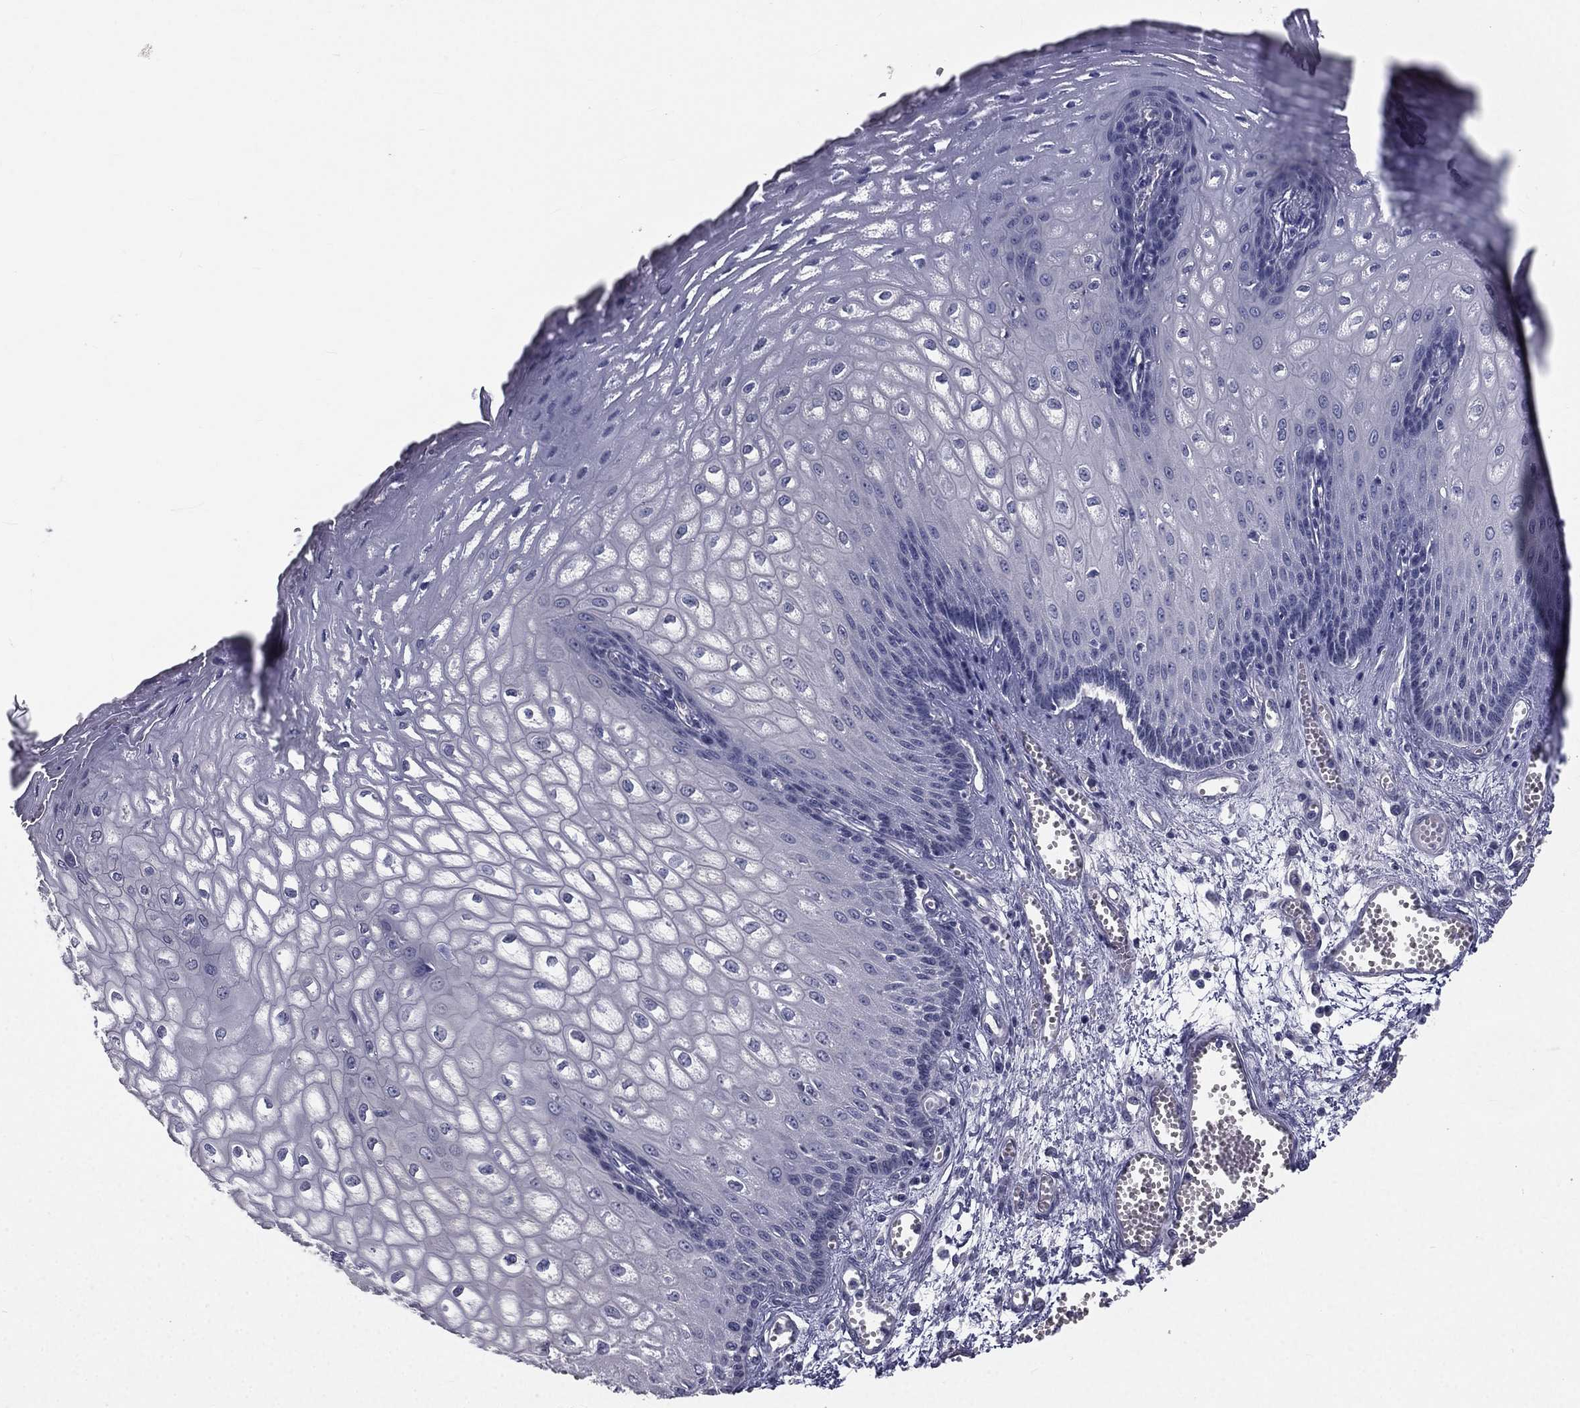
{"staining": {"intensity": "negative", "quantity": "none", "location": "none"}, "tissue": "esophagus", "cell_type": "Squamous epithelial cells", "image_type": "normal", "snomed": [{"axis": "morphology", "description": "Normal tissue, NOS"}, {"axis": "topography", "description": "Esophagus"}], "caption": "DAB immunohistochemical staining of benign esophagus shows no significant staining in squamous epithelial cells. (DAB immunohistochemistry (IHC) visualized using brightfield microscopy, high magnification).", "gene": "MUC13", "patient": {"sex": "male", "age": 58}}